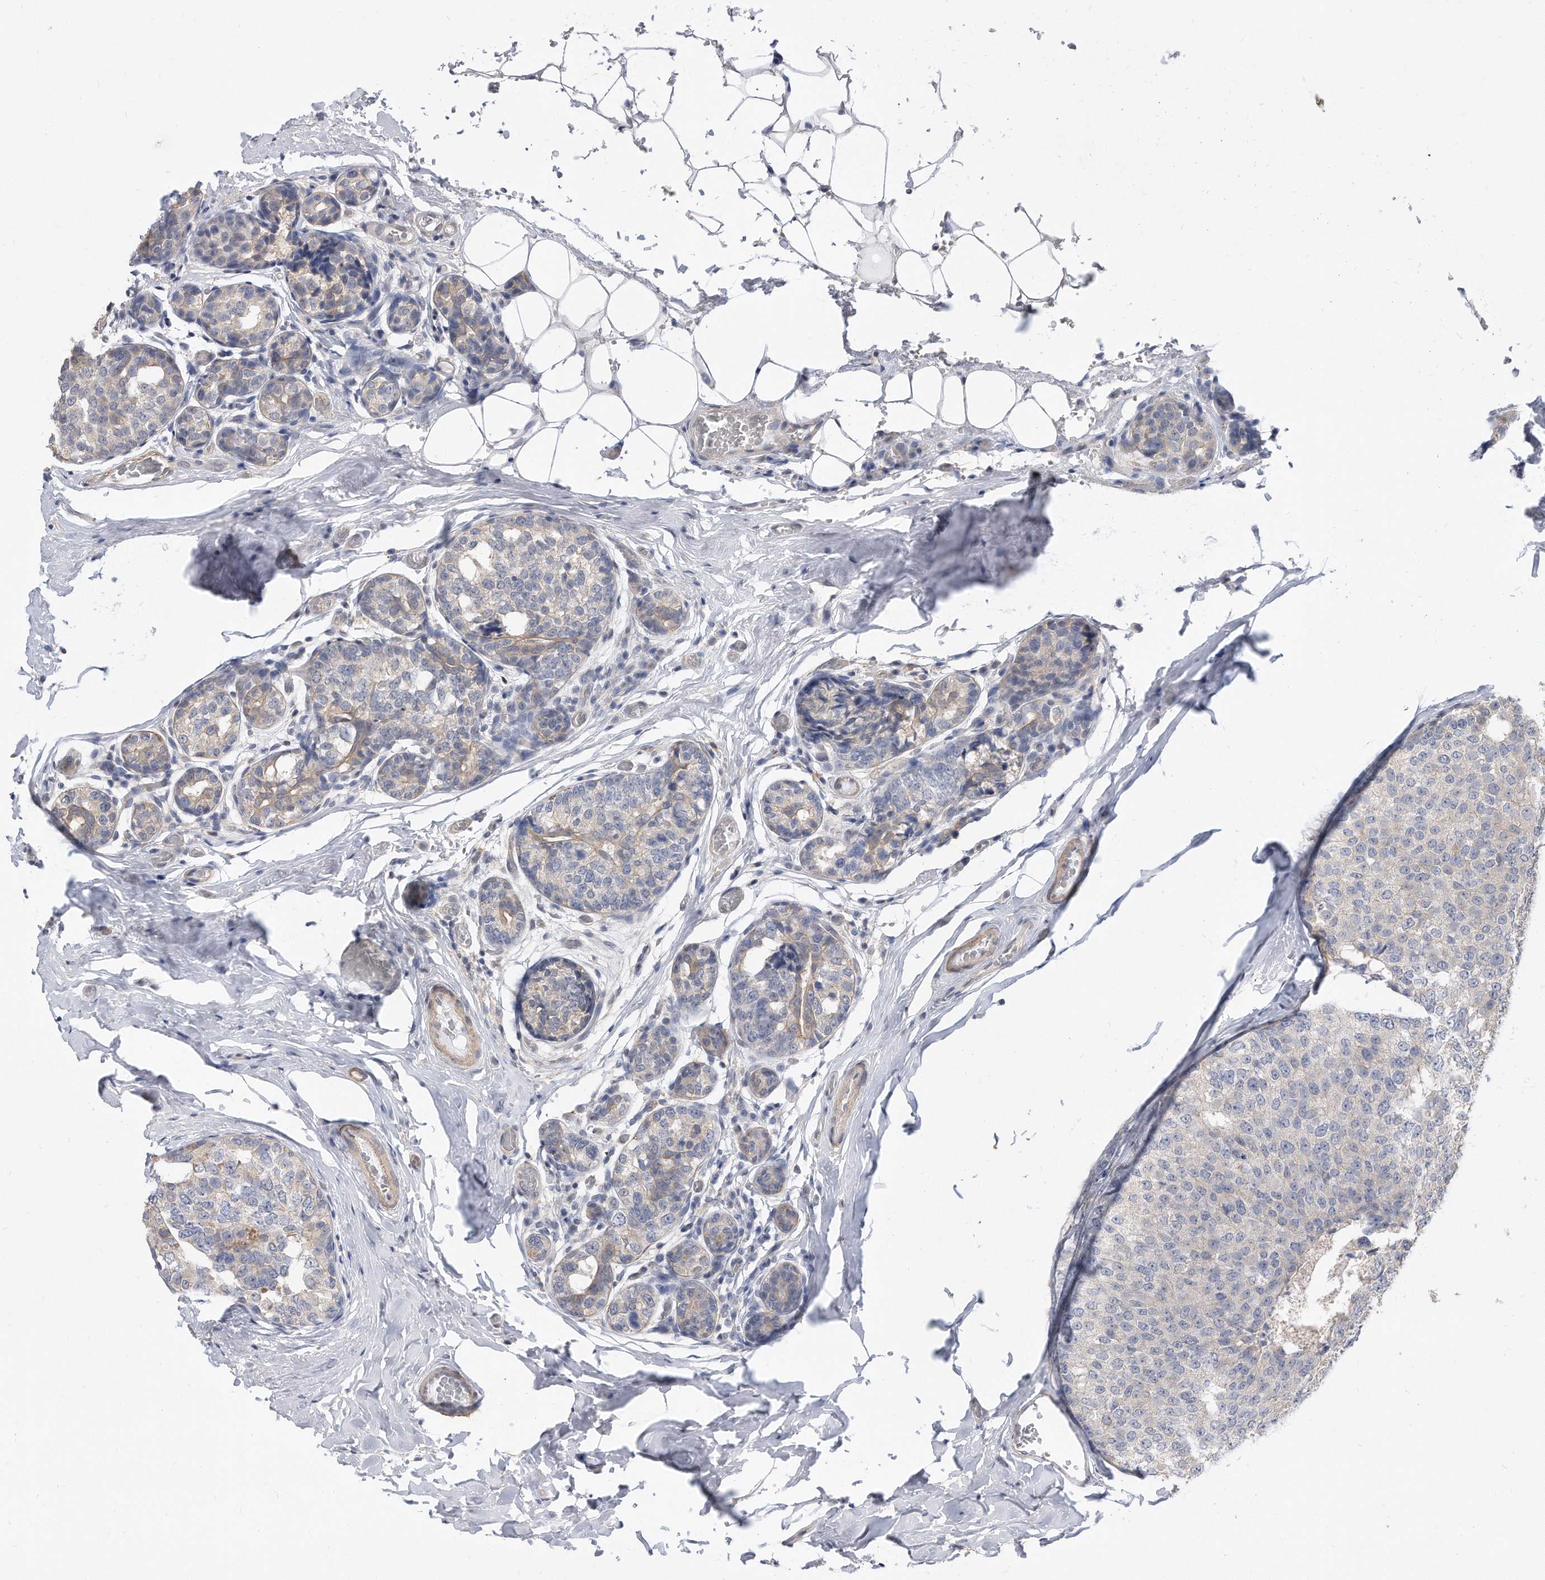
{"staining": {"intensity": "negative", "quantity": "none", "location": "none"}, "tissue": "breast cancer", "cell_type": "Tumor cells", "image_type": "cancer", "snomed": [{"axis": "morphology", "description": "Normal tissue, NOS"}, {"axis": "morphology", "description": "Duct carcinoma"}, {"axis": "topography", "description": "Breast"}], "caption": "High magnification brightfield microscopy of breast cancer (invasive ductal carcinoma) stained with DAB (brown) and counterstained with hematoxylin (blue): tumor cells show no significant positivity.", "gene": "TCP1", "patient": {"sex": "female", "age": 43}}